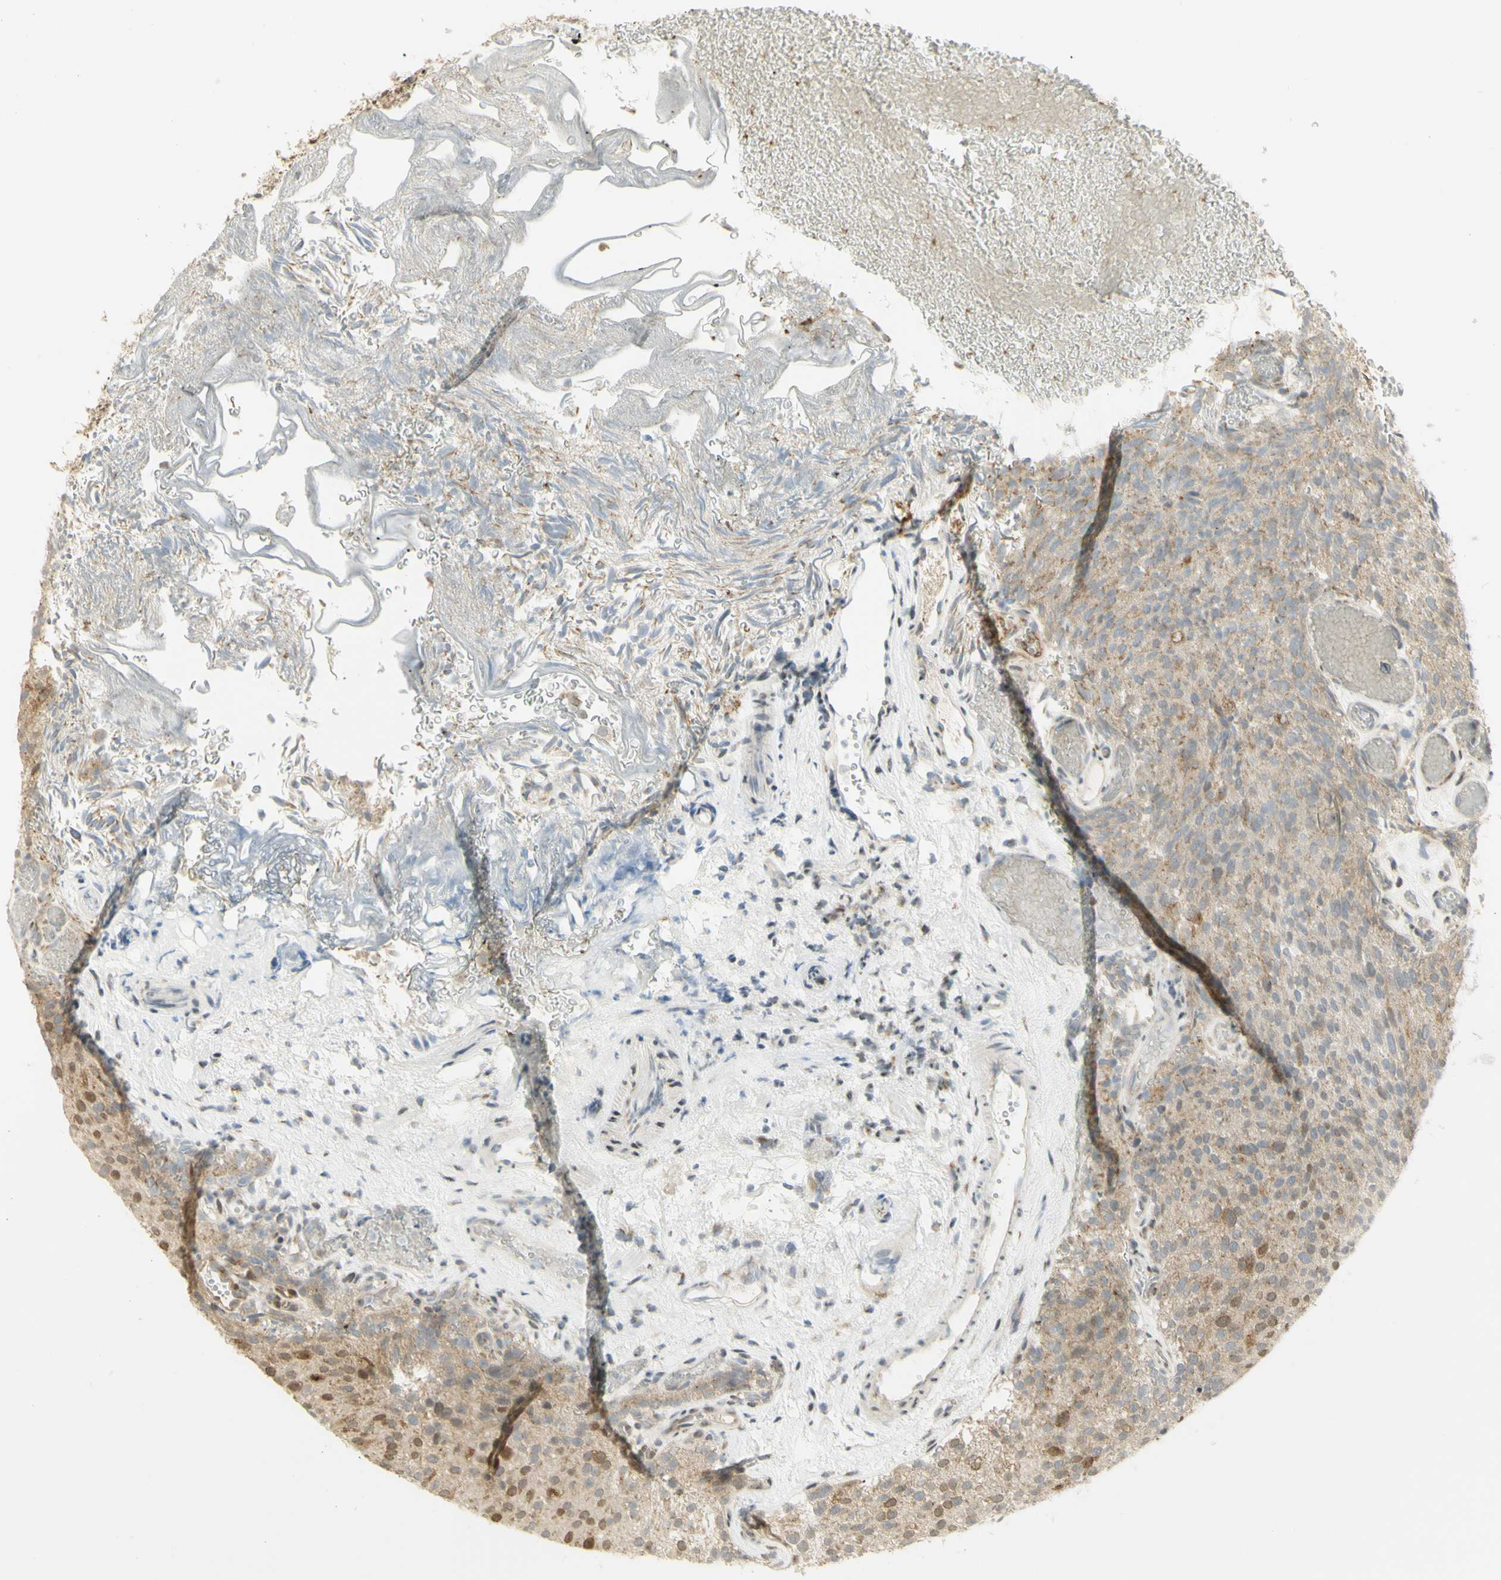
{"staining": {"intensity": "moderate", "quantity": ">75%", "location": "cytoplasmic/membranous,nuclear"}, "tissue": "urothelial cancer", "cell_type": "Tumor cells", "image_type": "cancer", "snomed": [{"axis": "morphology", "description": "Urothelial carcinoma, Low grade"}, {"axis": "topography", "description": "Urinary bladder"}], "caption": "A micrograph of human urothelial cancer stained for a protein demonstrates moderate cytoplasmic/membranous and nuclear brown staining in tumor cells.", "gene": "KIF11", "patient": {"sex": "male", "age": 78}}